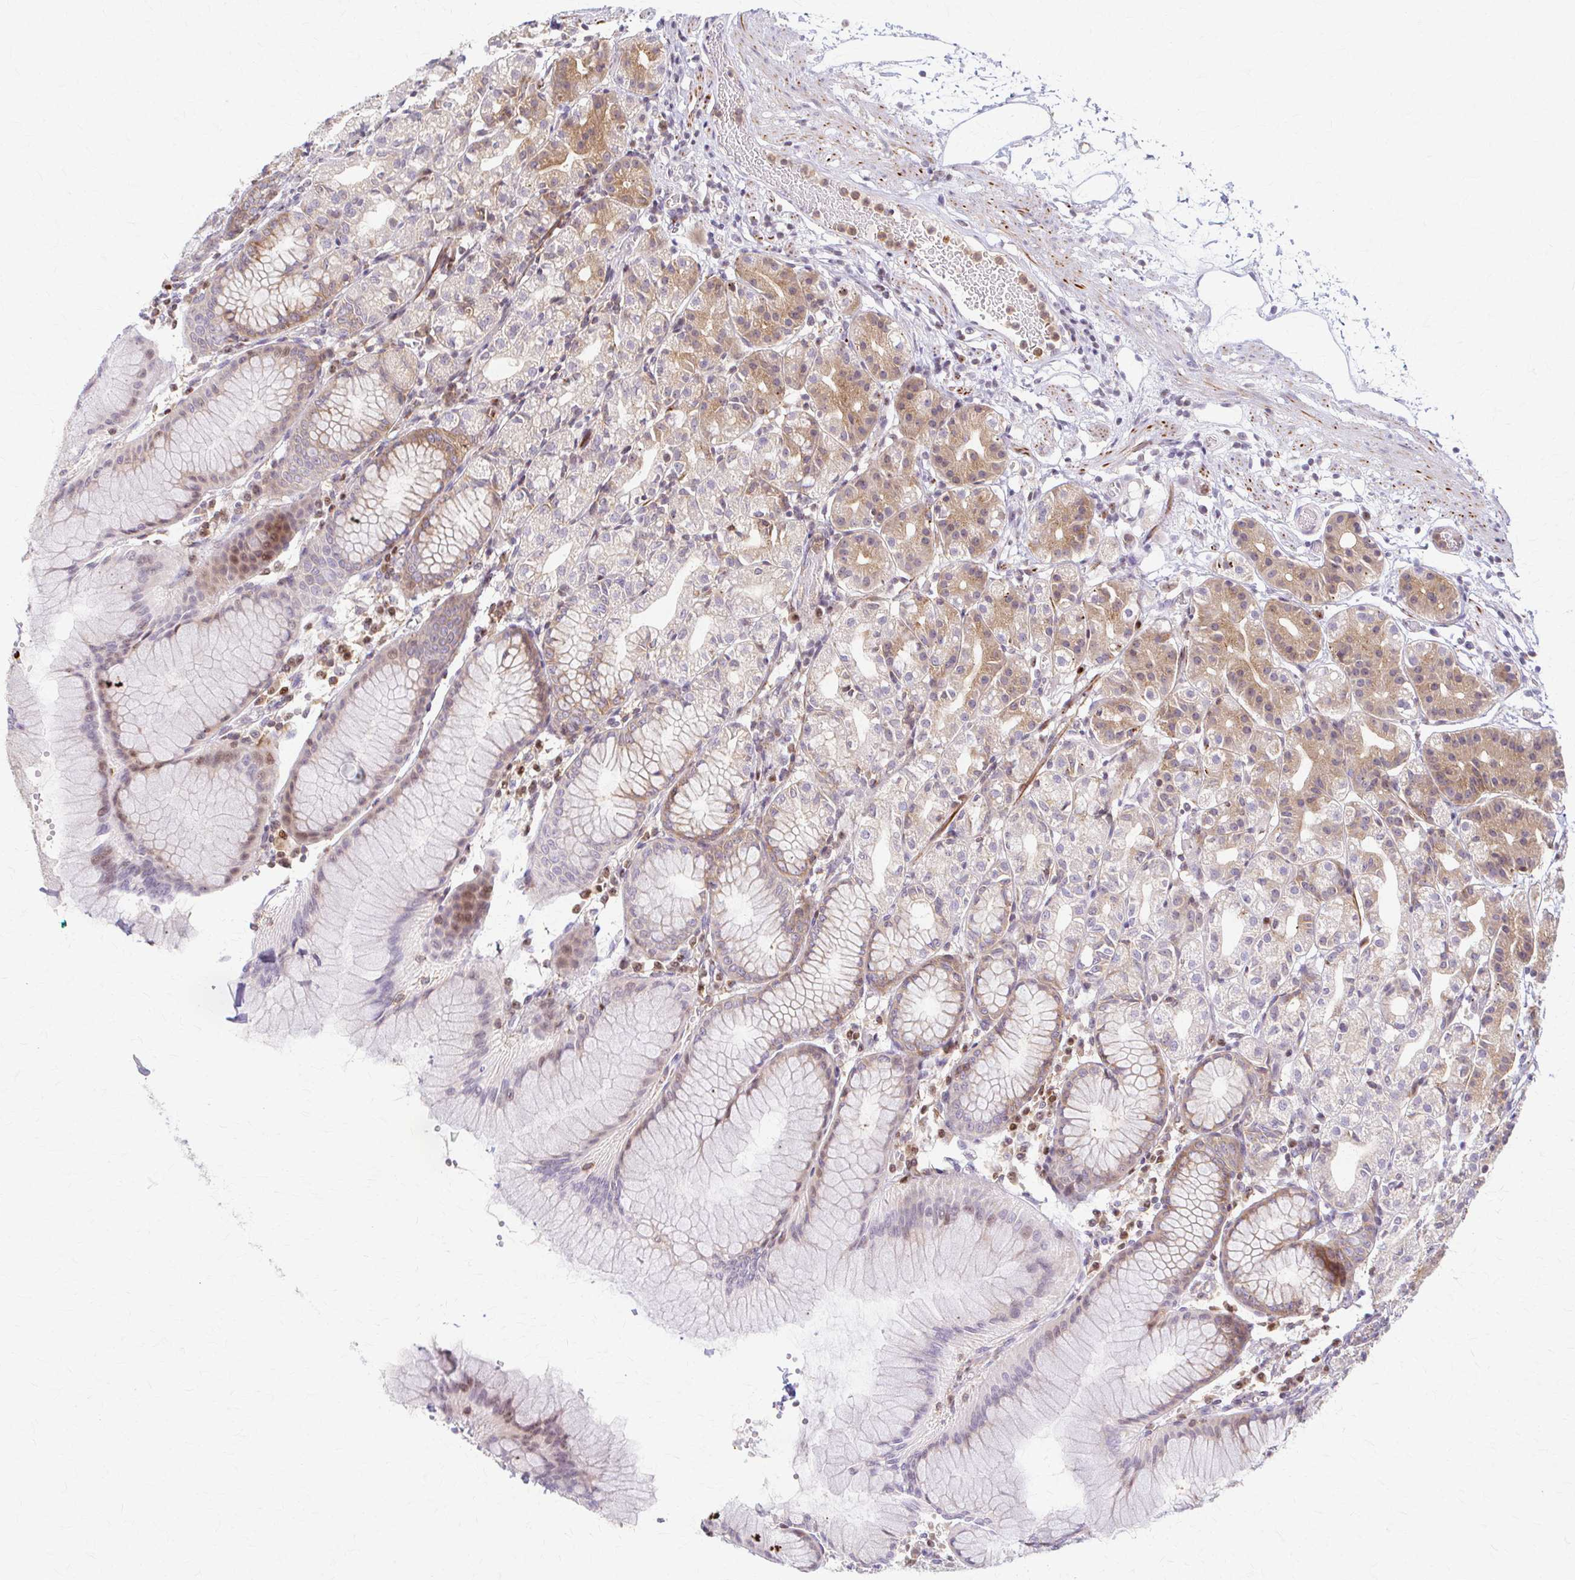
{"staining": {"intensity": "weak", "quantity": "<25%", "location": "cytoplasmic/membranous,nuclear"}, "tissue": "stomach", "cell_type": "Glandular cells", "image_type": "normal", "snomed": [{"axis": "morphology", "description": "Normal tissue, NOS"}, {"axis": "topography", "description": "Stomach"}], "caption": "Glandular cells are negative for brown protein staining in unremarkable stomach. (DAB (3,3'-diaminobenzidine) immunohistochemistry, high magnification).", "gene": "ARHGAP35", "patient": {"sex": "female", "age": 57}}